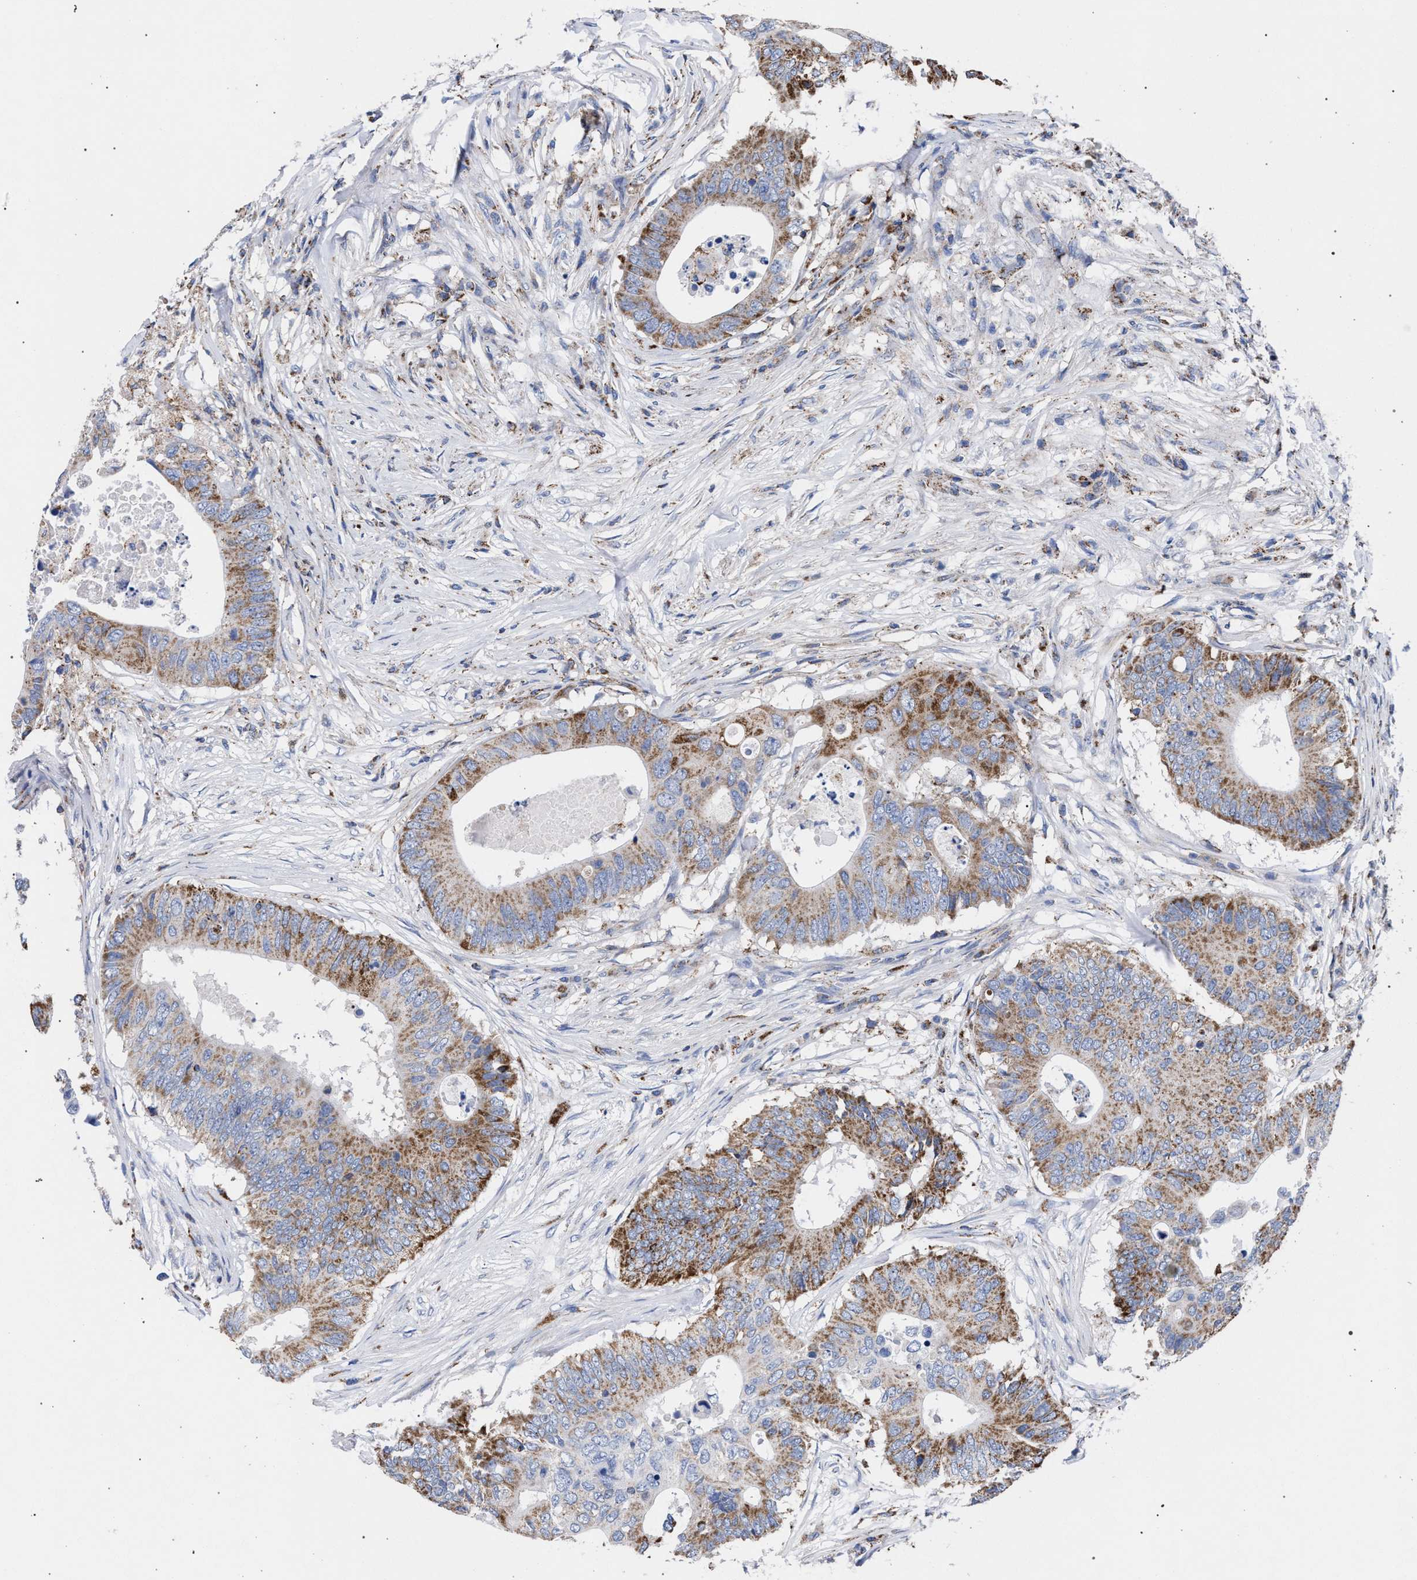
{"staining": {"intensity": "moderate", "quantity": ">75%", "location": "cytoplasmic/membranous"}, "tissue": "colorectal cancer", "cell_type": "Tumor cells", "image_type": "cancer", "snomed": [{"axis": "morphology", "description": "Adenocarcinoma, NOS"}, {"axis": "topography", "description": "Colon"}], "caption": "DAB (3,3'-diaminobenzidine) immunohistochemical staining of colorectal cancer (adenocarcinoma) exhibits moderate cytoplasmic/membranous protein expression in approximately >75% of tumor cells.", "gene": "ACADS", "patient": {"sex": "male", "age": 71}}